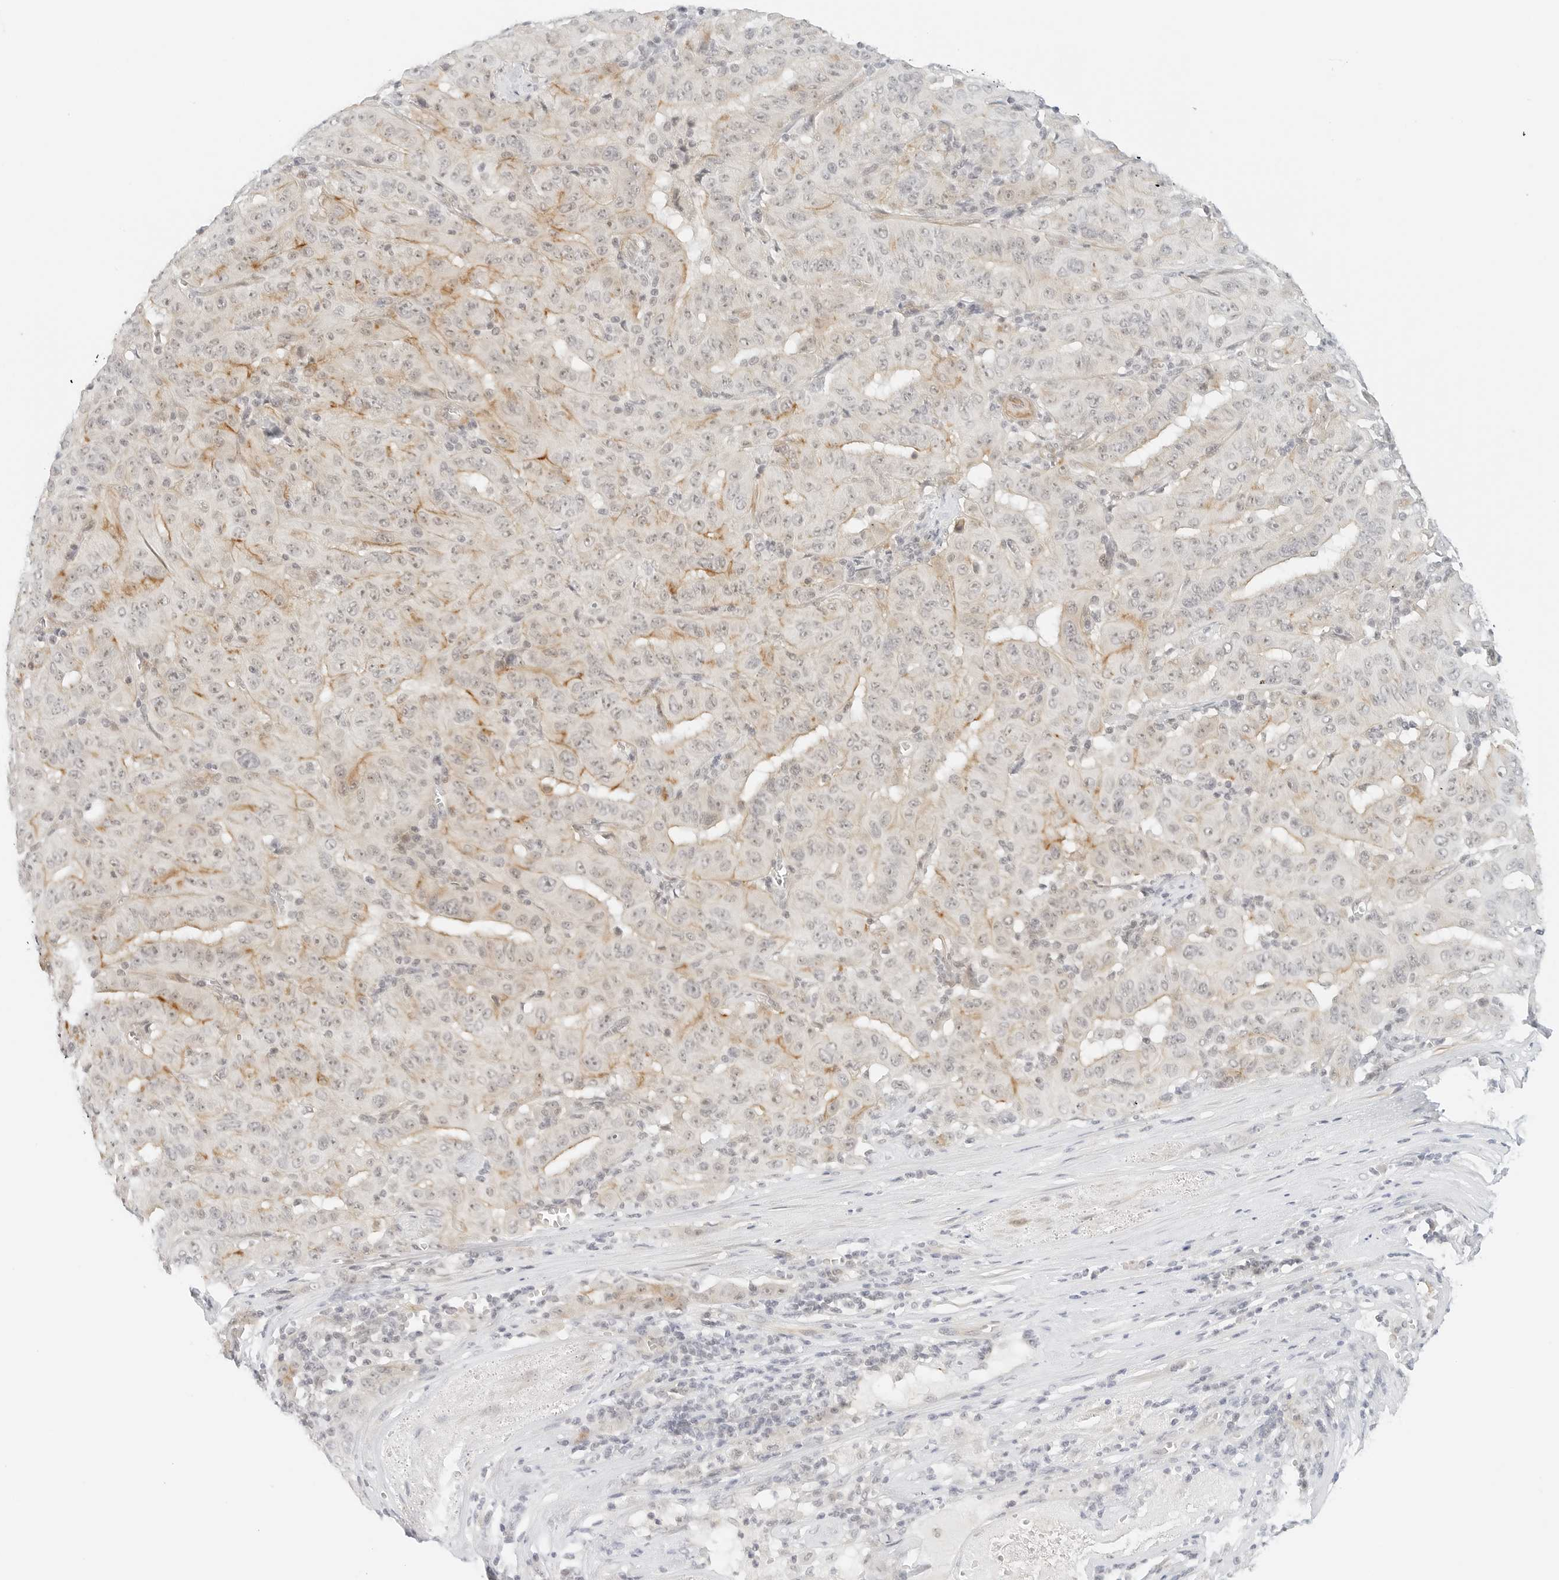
{"staining": {"intensity": "moderate", "quantity": "<25%", "location": "cytoplasmic/membranous"}, "tissue": "pancreatic cancer", "cell_type": "Tumor cells", "image_type": "cancer", "snomed": [{"axis": "morphology", "description": "Adenocarcinoma, NOS"}, {"axis": "topography", "description": "Pancreas"}], "caption": "This is a micrograph of immunohistochemistry (IHC) staining of adenocarcinoma (pancreatic), which shows moderate expression in the cytoplasmic/membranous of tumor cells.", "gene": "NEO1", "patient": {"sex": "male", "age": 63}}